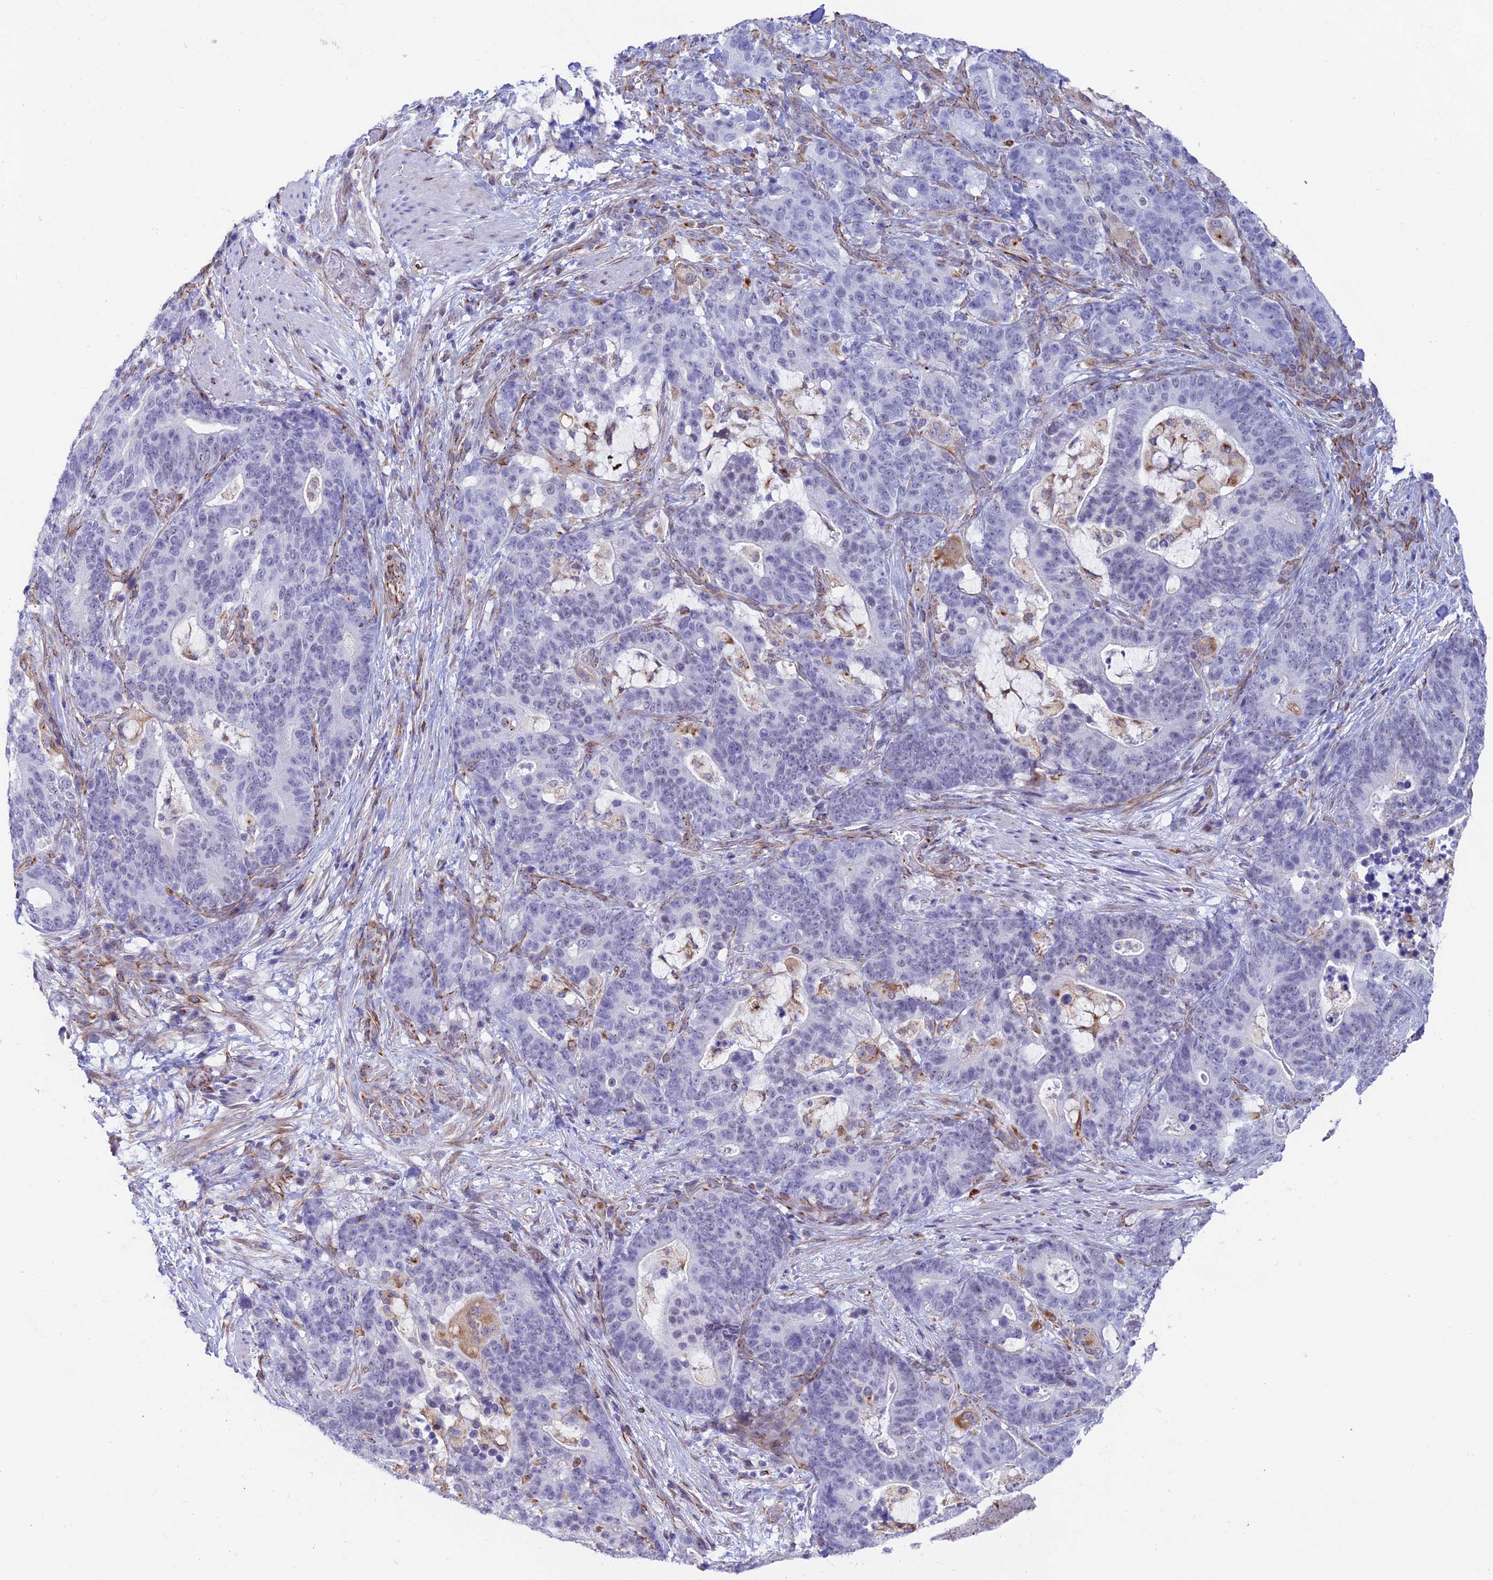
{"staining": {"intensity": "negative", "quantity": "none", "location": "none"}, "tissue": "stomach cancer", "cell_type": "Tumor cells", "image_type": "cancer", "snomed": [{"axis": "morphology", "description": "Normal tissue, NOS"}, {"axis": "morphology", "description": "Adenocarcinoma, NOS"}, {"axis": "topography", "description": "Stomach"}], "caption": "IHC image of human adenocarcinoma (stomach) stained for a protein (brown), which shows no expression in tumor cells. (DAB (3,3'-diaminobenzidine) immunohistochemistry visualized using brightfield microscopy, high magnification).", "gene": "ZNF652", "patient": {"sex": "female", "age": 64}}